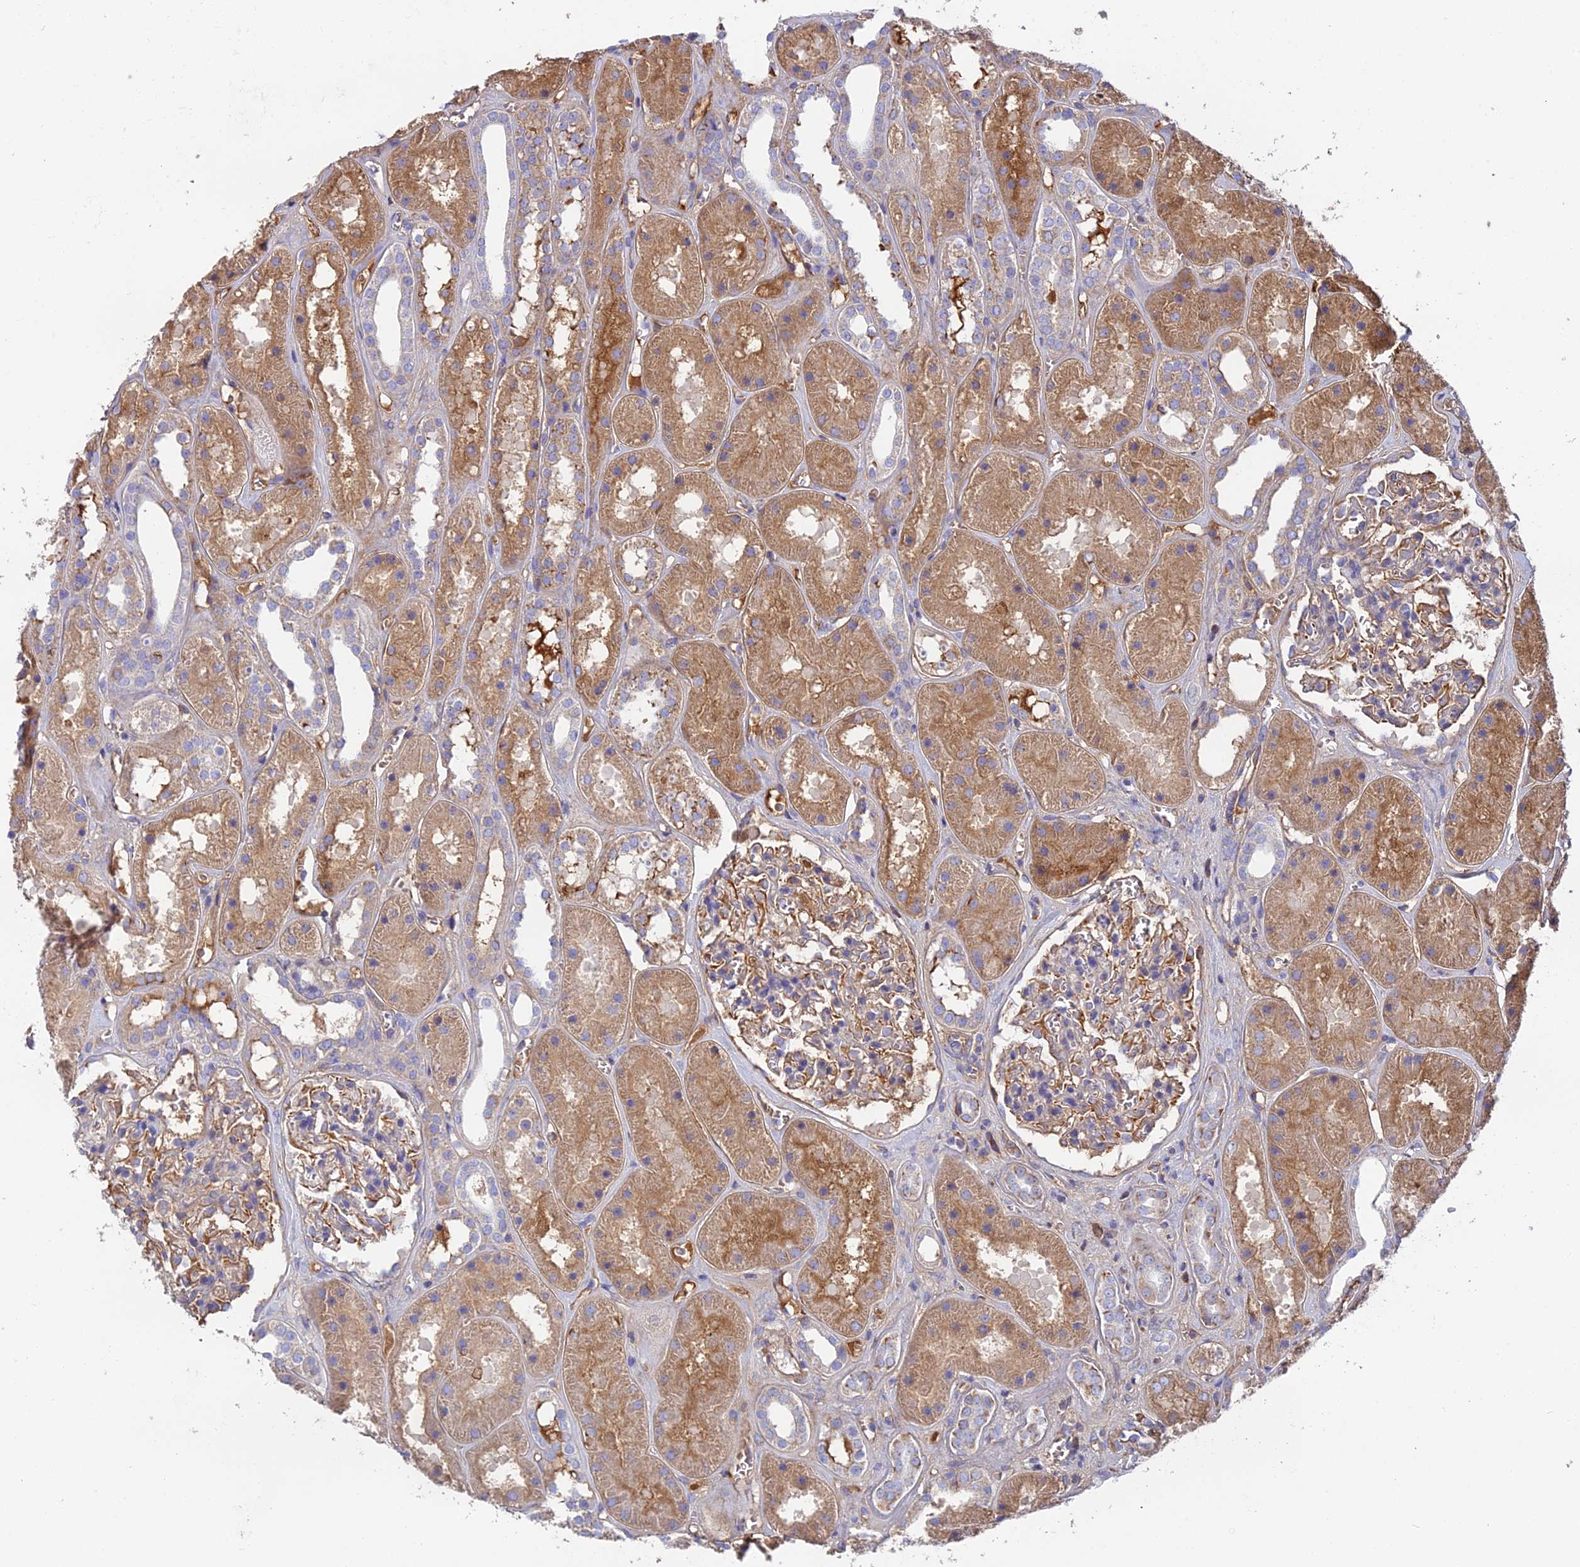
{"staining": {"intensity": "moderate", "quantity": "<25%", "location": "cytoplasmic/membranous"}, "tissue": "kidney", "cell_type": "Cells in glomeruli", "image_type": "normal", "snomed": [{"axis": "morphology", "description": "Normal tissue, NOS"}, {"axis": "topography", "description": "Kidney"}], "caption": "The image shows staining of unremarkable kidney, revealing moderate cytoplasmic/membranous protein positivity (brown color) within cells in glomeruli.", "gene": "BEX4", "patient": {"sex": "female", "age": 41}}